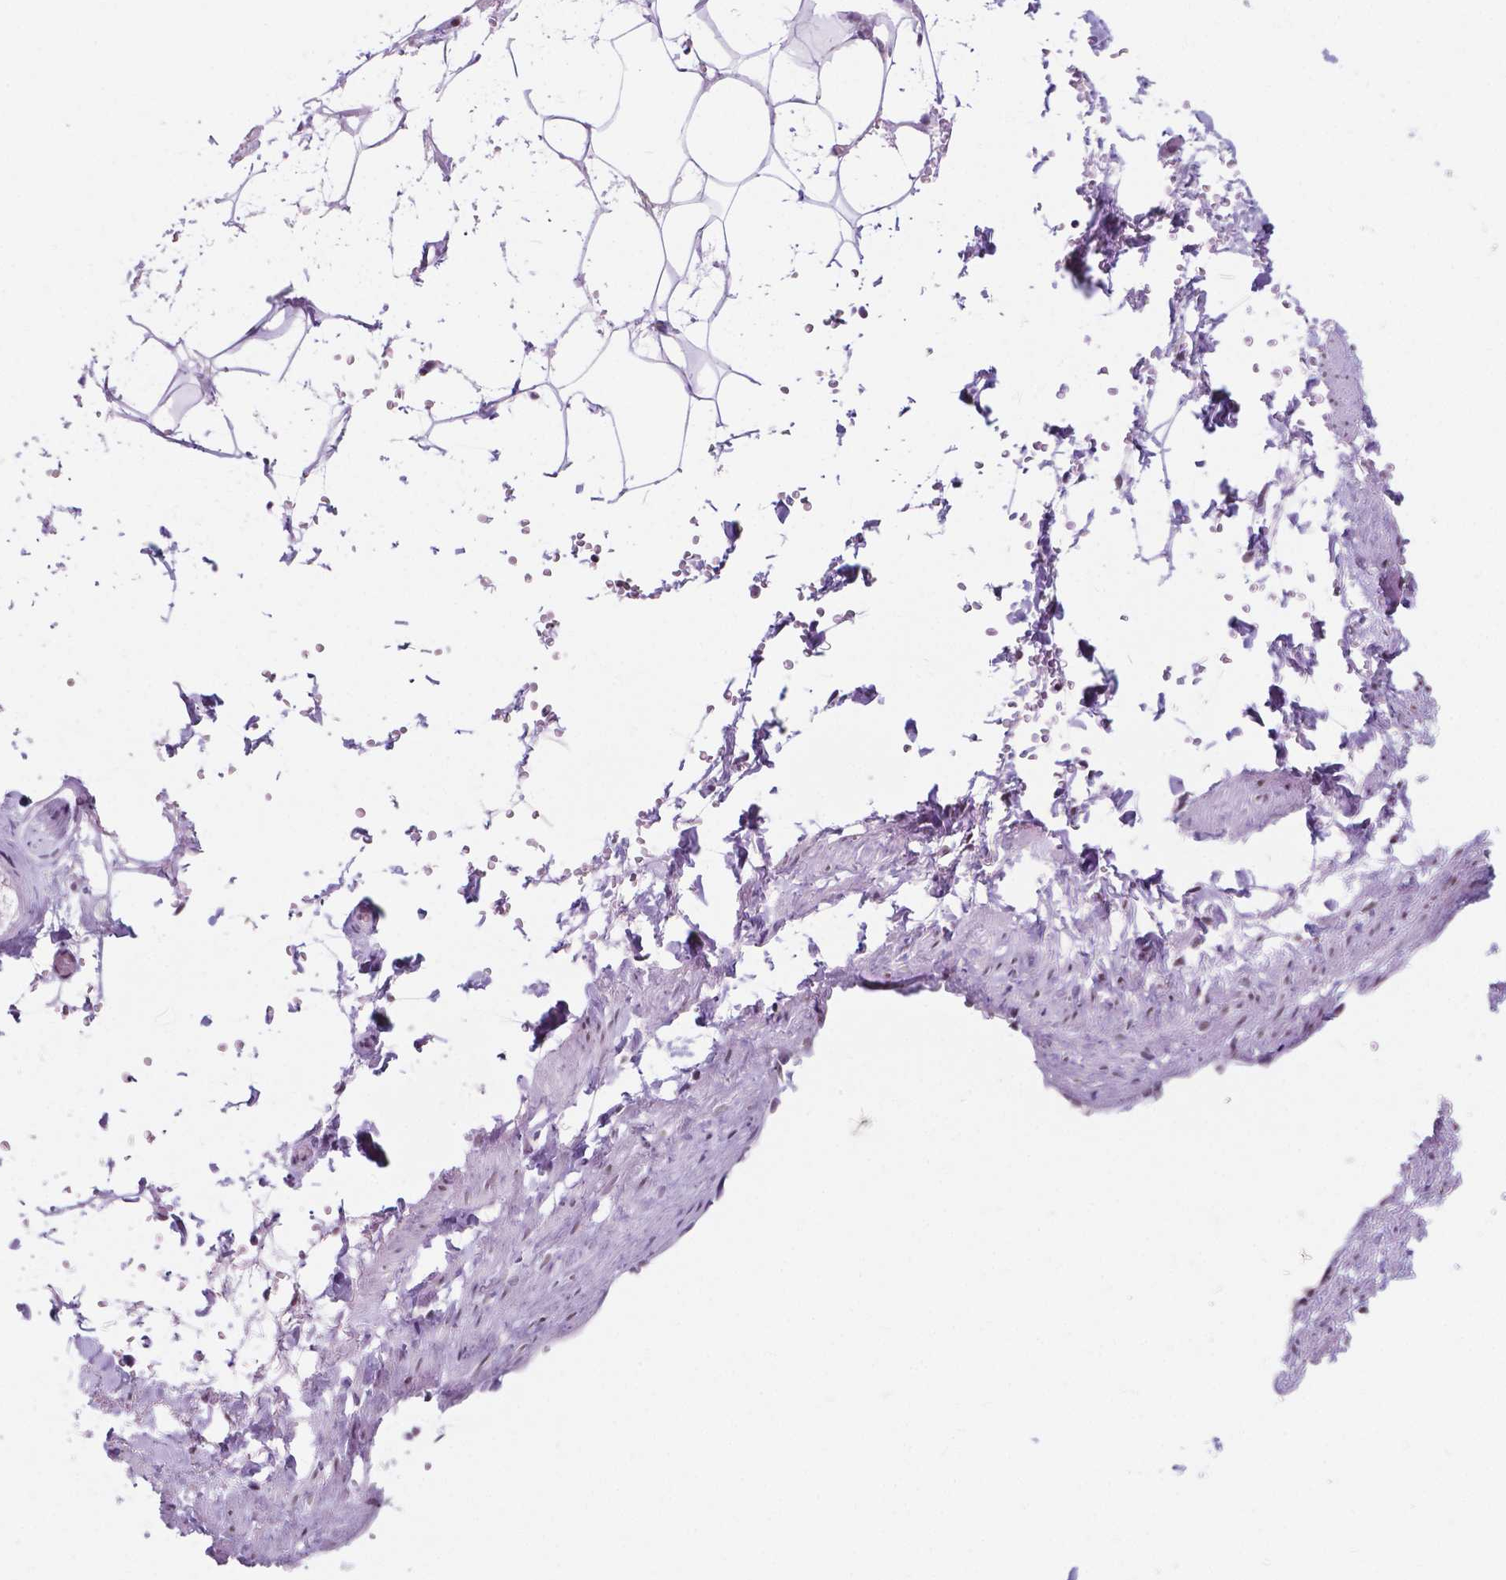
{"staining": {"intensity": "negative", "quantity": "none", "location": "none"}, "tissue": "adipose tissue", "cell_type": "Adipocytes", "image_type": "normal", "snomed": [{"axis": "morphology", "description": "Normal tissue, NOS"}, {"axis": "topography", "description": "Prostate"}, {"axis": "topography", "description": "Peripheral nerve tissue"}], "caption": "A histopathology image of human adipose tissue is negative for staining in adipocytes. (Brightfield microscopy of DAB immunohistochemistry at high magnification).", "gene": "BCAS2", "patient": {"sex": "male", "age": 55}}